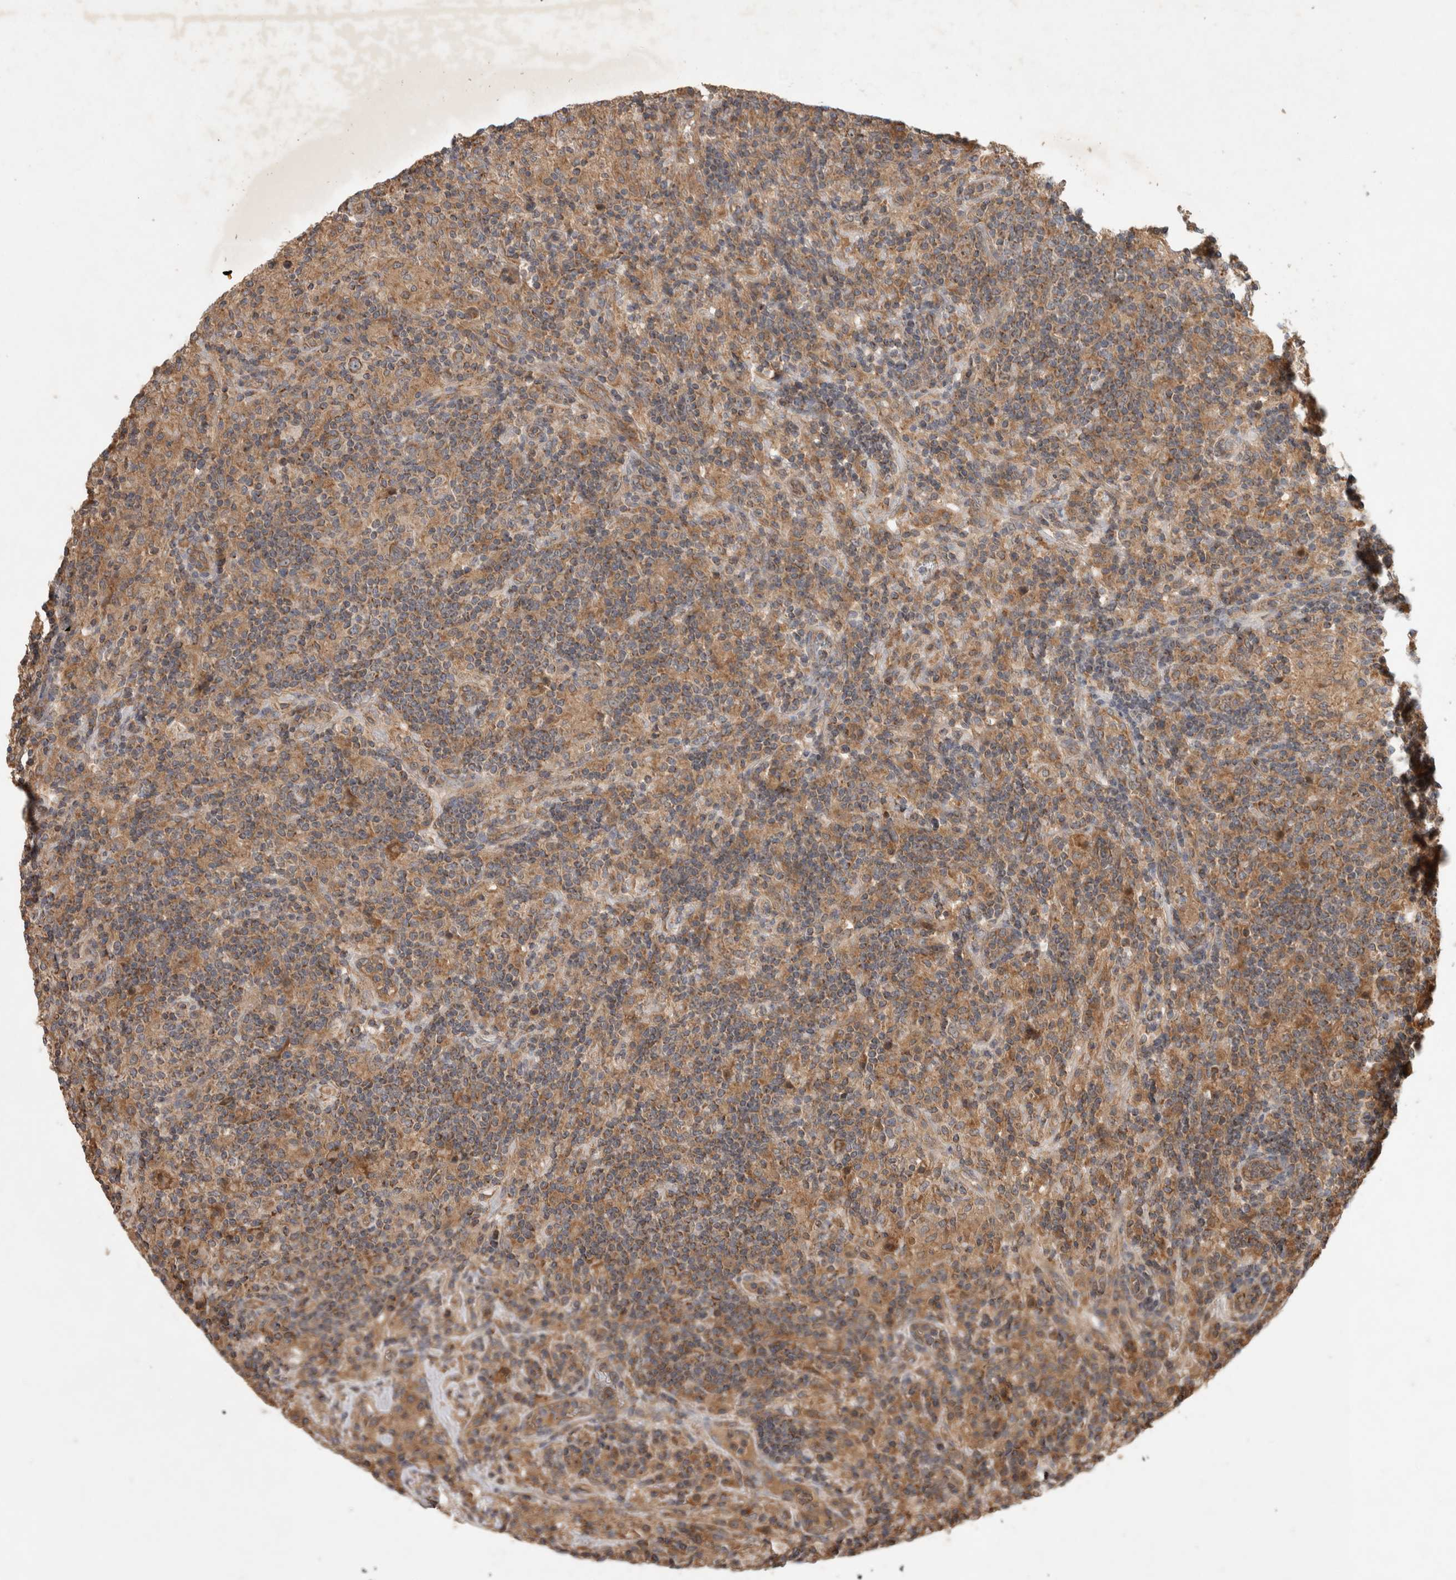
{"staining": {"intensity": "moderate", "quantity": ">75%", "location": "cytoplasmic/membranous"}, "tissue": "lymphoma", "cell_type": "Tumor cells", "image_type": "cancer", "snomed": [{"axis": "morphology", "description": "Hodgkin's disease, NOS"}, {"axis": "topography", "description": "Lymph node"}], "caption": "Hodgkin's disease stained for a protein displays moderate cytoplasmic/membranous positivity in tumor cells. (DAB = brown stain, brightfield microscopy at high magnification).", "gene": "SERAC1", "patient": {"sex": "male", "age": 70}}